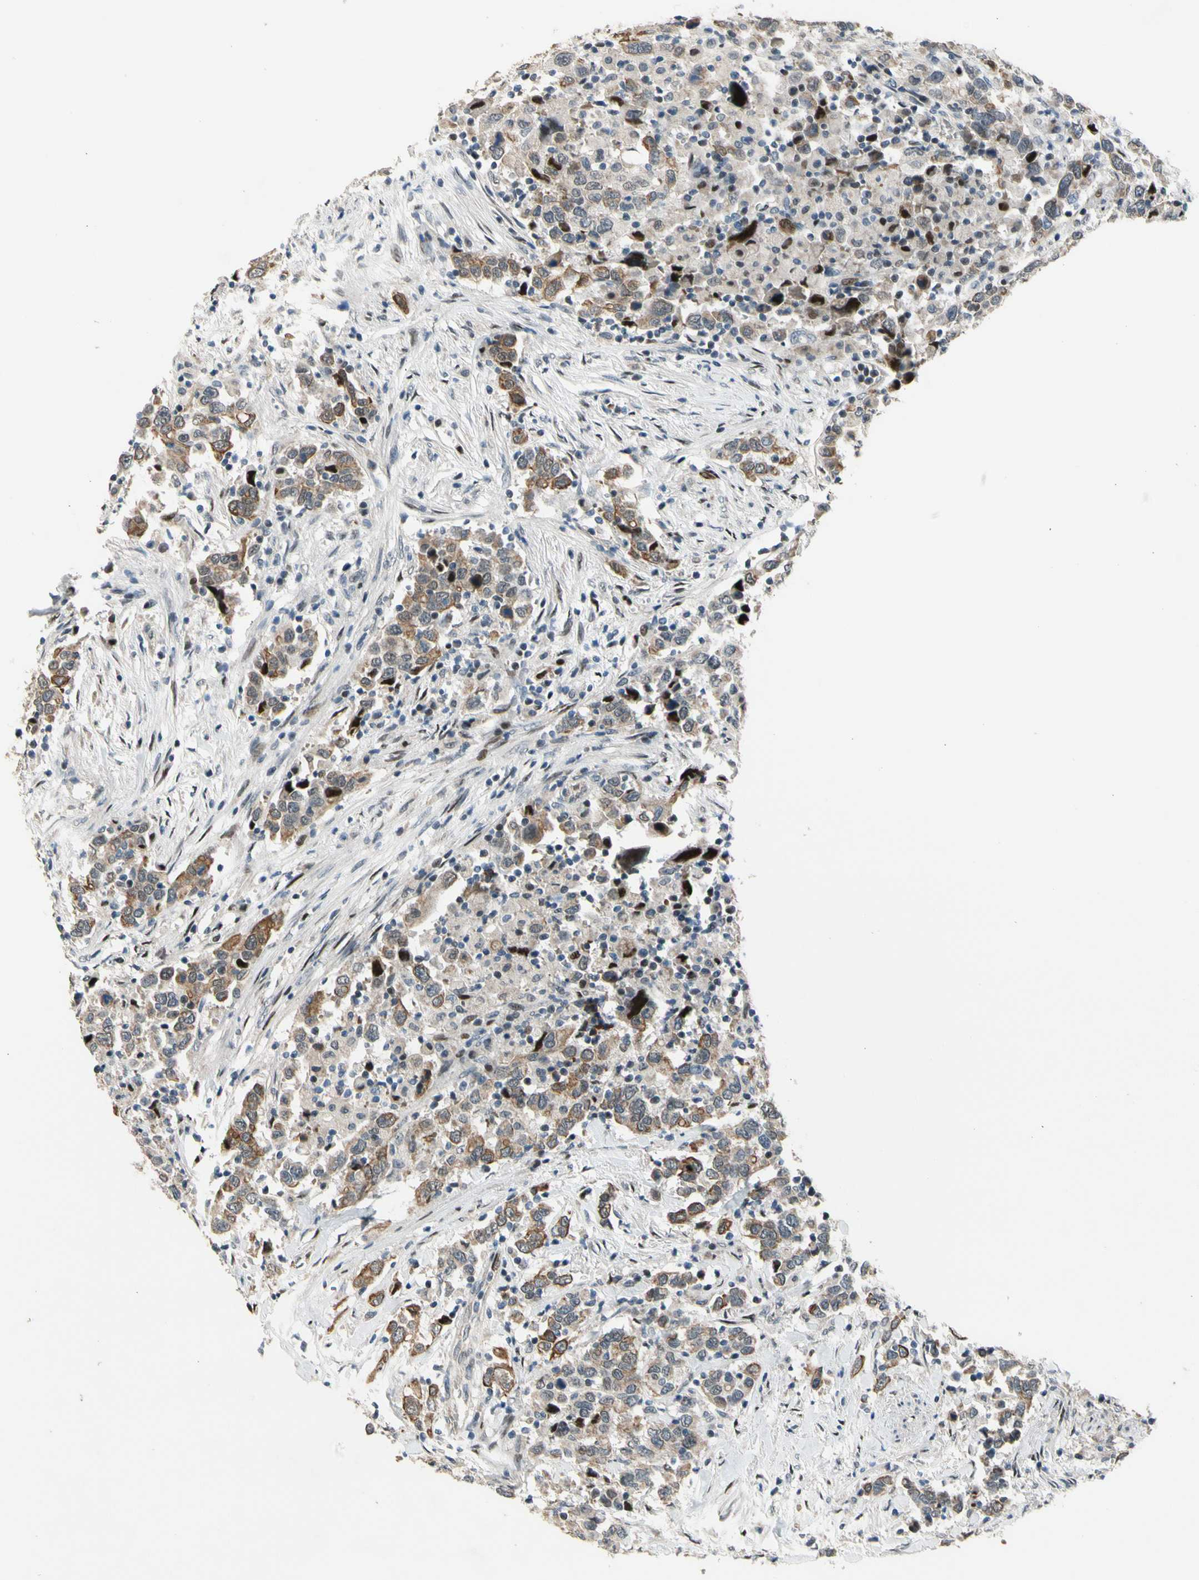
{"staining": {"intensity": "moderate", "quantity": "25%-75%", "location": "cytoplasmic/membranous,nuclear"}, "tissue": "urothelial cancer", "cell_type": "Tumor cells", "image_type": "cancer", "snomed": [{"axis": "morphology", "description": "Urothelial carcinoma, High grade"}, {"axis": "topography", "description": "Urinary bladder"}], "caption": "Urothelial cancer stained with DAB IHC reveals medium levels of moderate cytoplasmic/membranous and nuclear expression in approximately 25%-75% of tumor cells.", "gene": "ZNF184", "patient": {"sex": "male", "age": 61}}